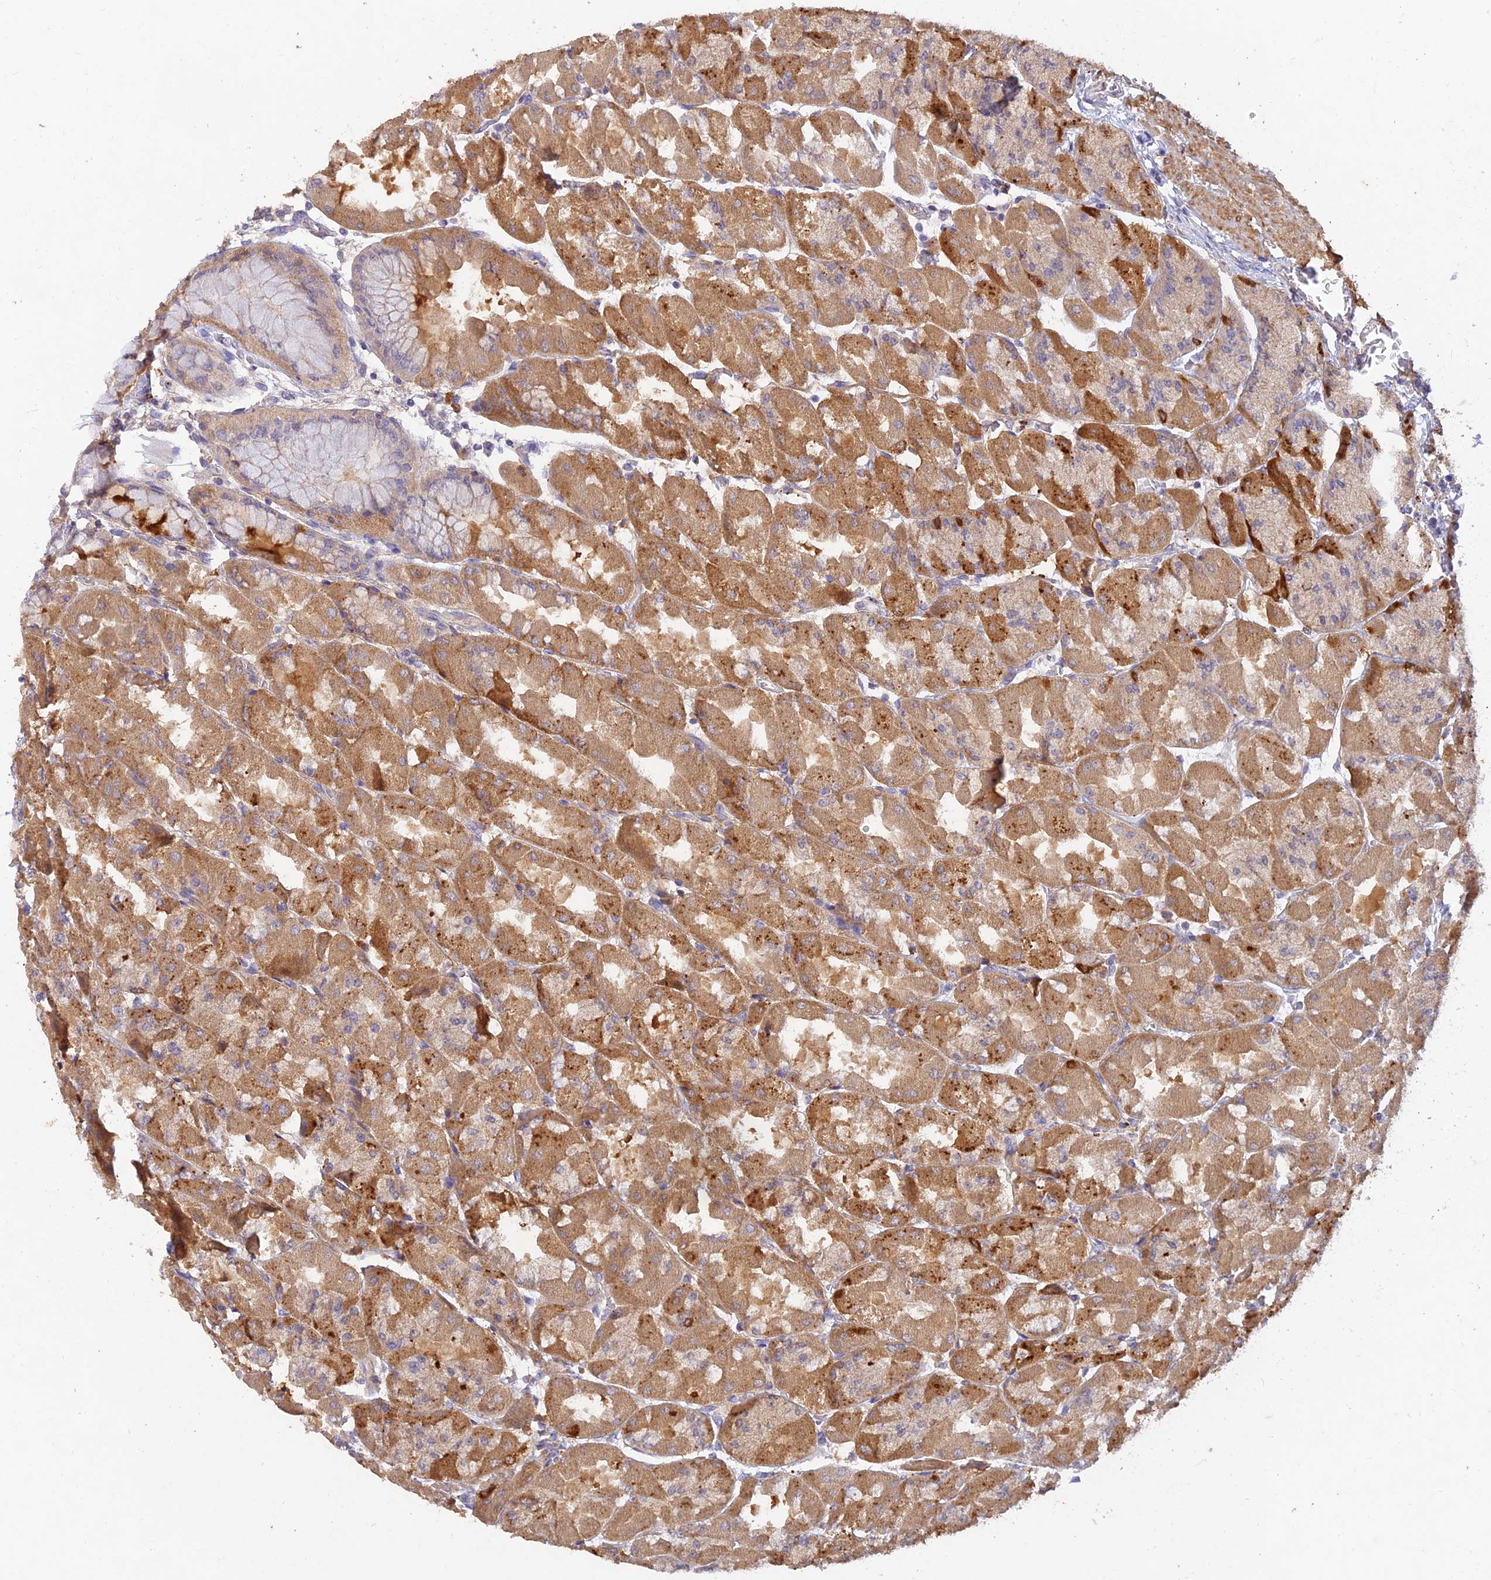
{"staining": {"intensity": "moderate", "quantity": ">75%", "location": "cytoplasmic/membranous"}, "tissue": "stomach", "cell_type": "Glandular cells", "image_type": "normal", "snomed": [{"axis": "morphology", "description": "Normal tissue, NOS"}, {"axis": "topography", "description": "Stomach"}], "caption": "Glandular cells reveal medium levels of moderate cytoplasmic/membranous staining in about >75% of cells in benign stomach. (IHC, brightfield microscopy, high magnification).", "gene": "ACSM5", "patient": {"sex": "female", "age": 61}}